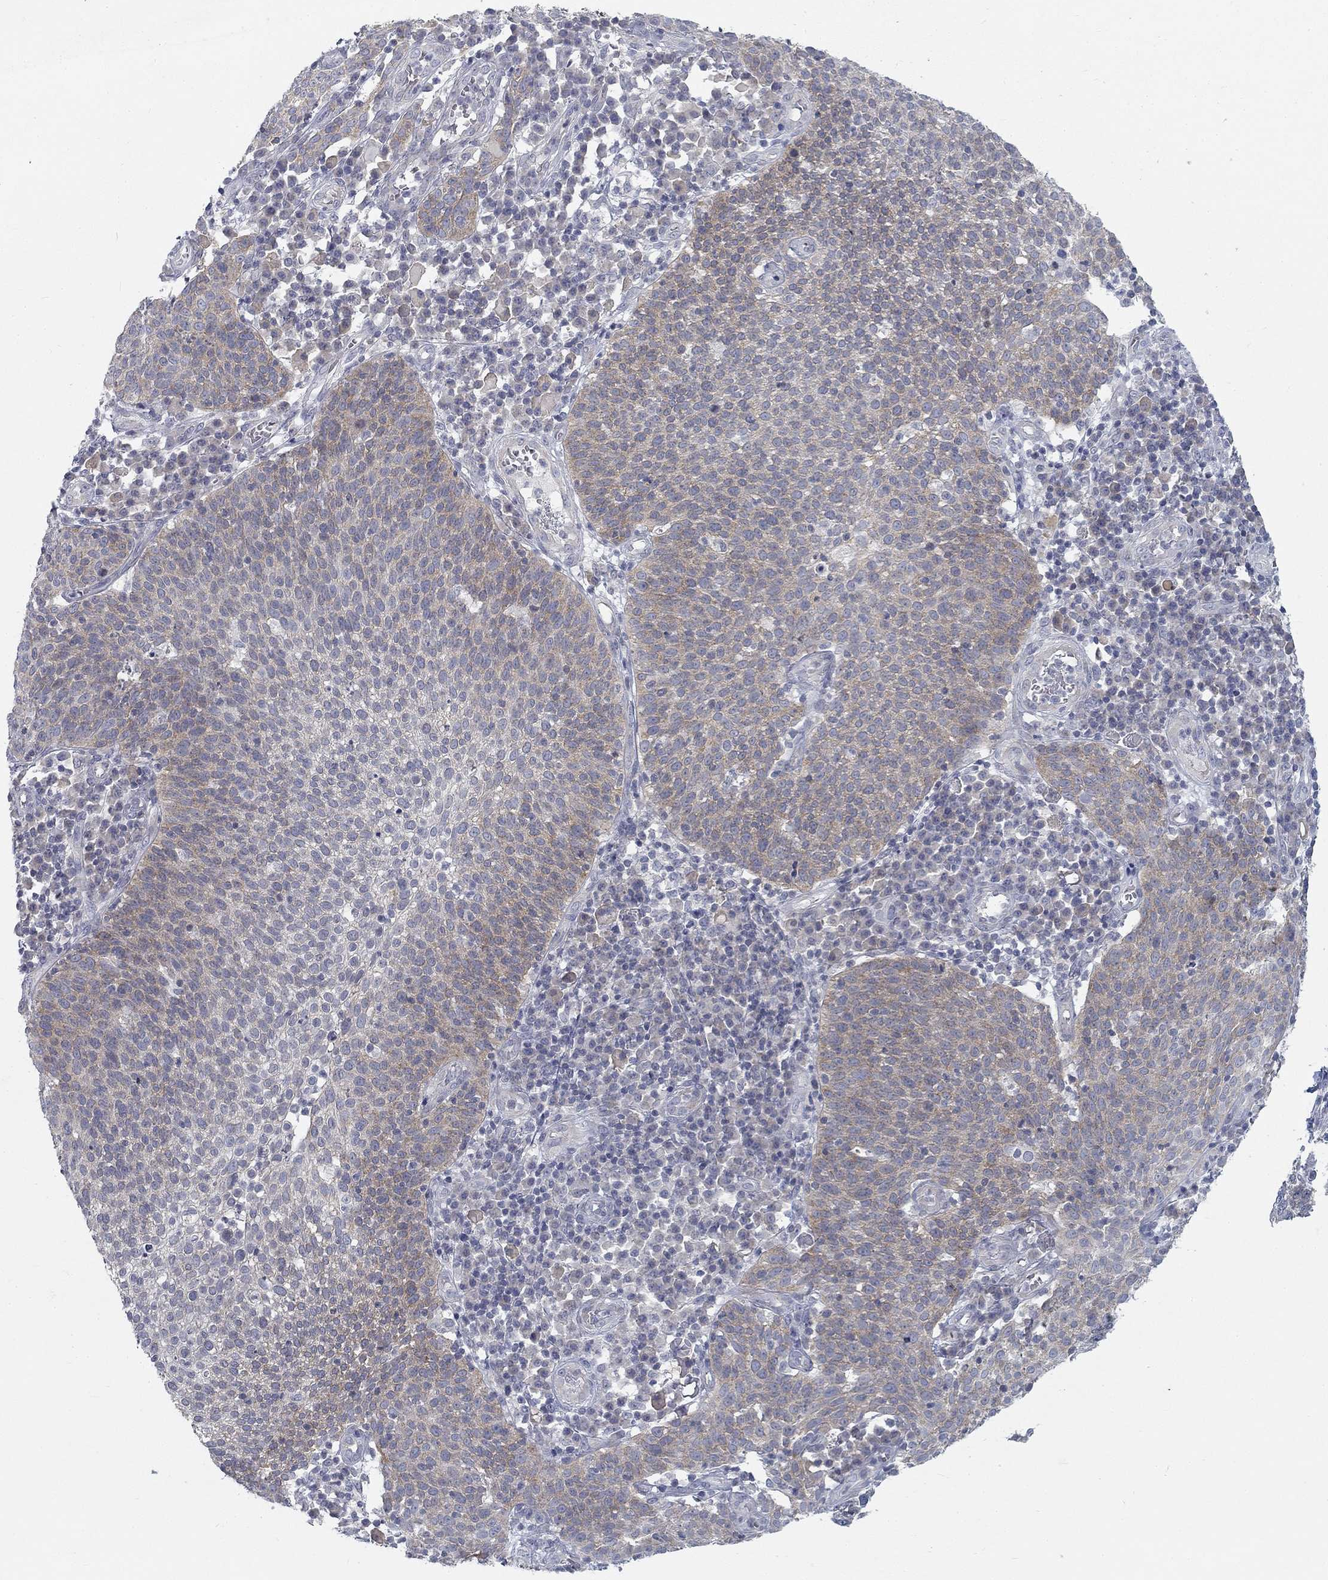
{"staining": {"intensity": "weak", "quantity": "25%-75%", "location": "cytoplasmic/membranous"}, "tissue": "cervical cancer", "cell_type": "Tumor cells", "image_type": "cancer", "snomed": [{"axis": "morphology", "description": "Squamous cell carcinoma, NOS"}, {"axis": "topography", "description": "Cervix"}], "caption": "High-magnification brightfield microscopy of cervical cancer stained with DAB (3,3'-diaminobenzidine) (brown) and counterstained with hematoxylin (blue). tumor cells exhibit weak cytoplasmic/membranous expression is seen in approximately25%-75% of cells.", "gene": "ATP1A3", "patient": {"sex": "female", "age": 34}}